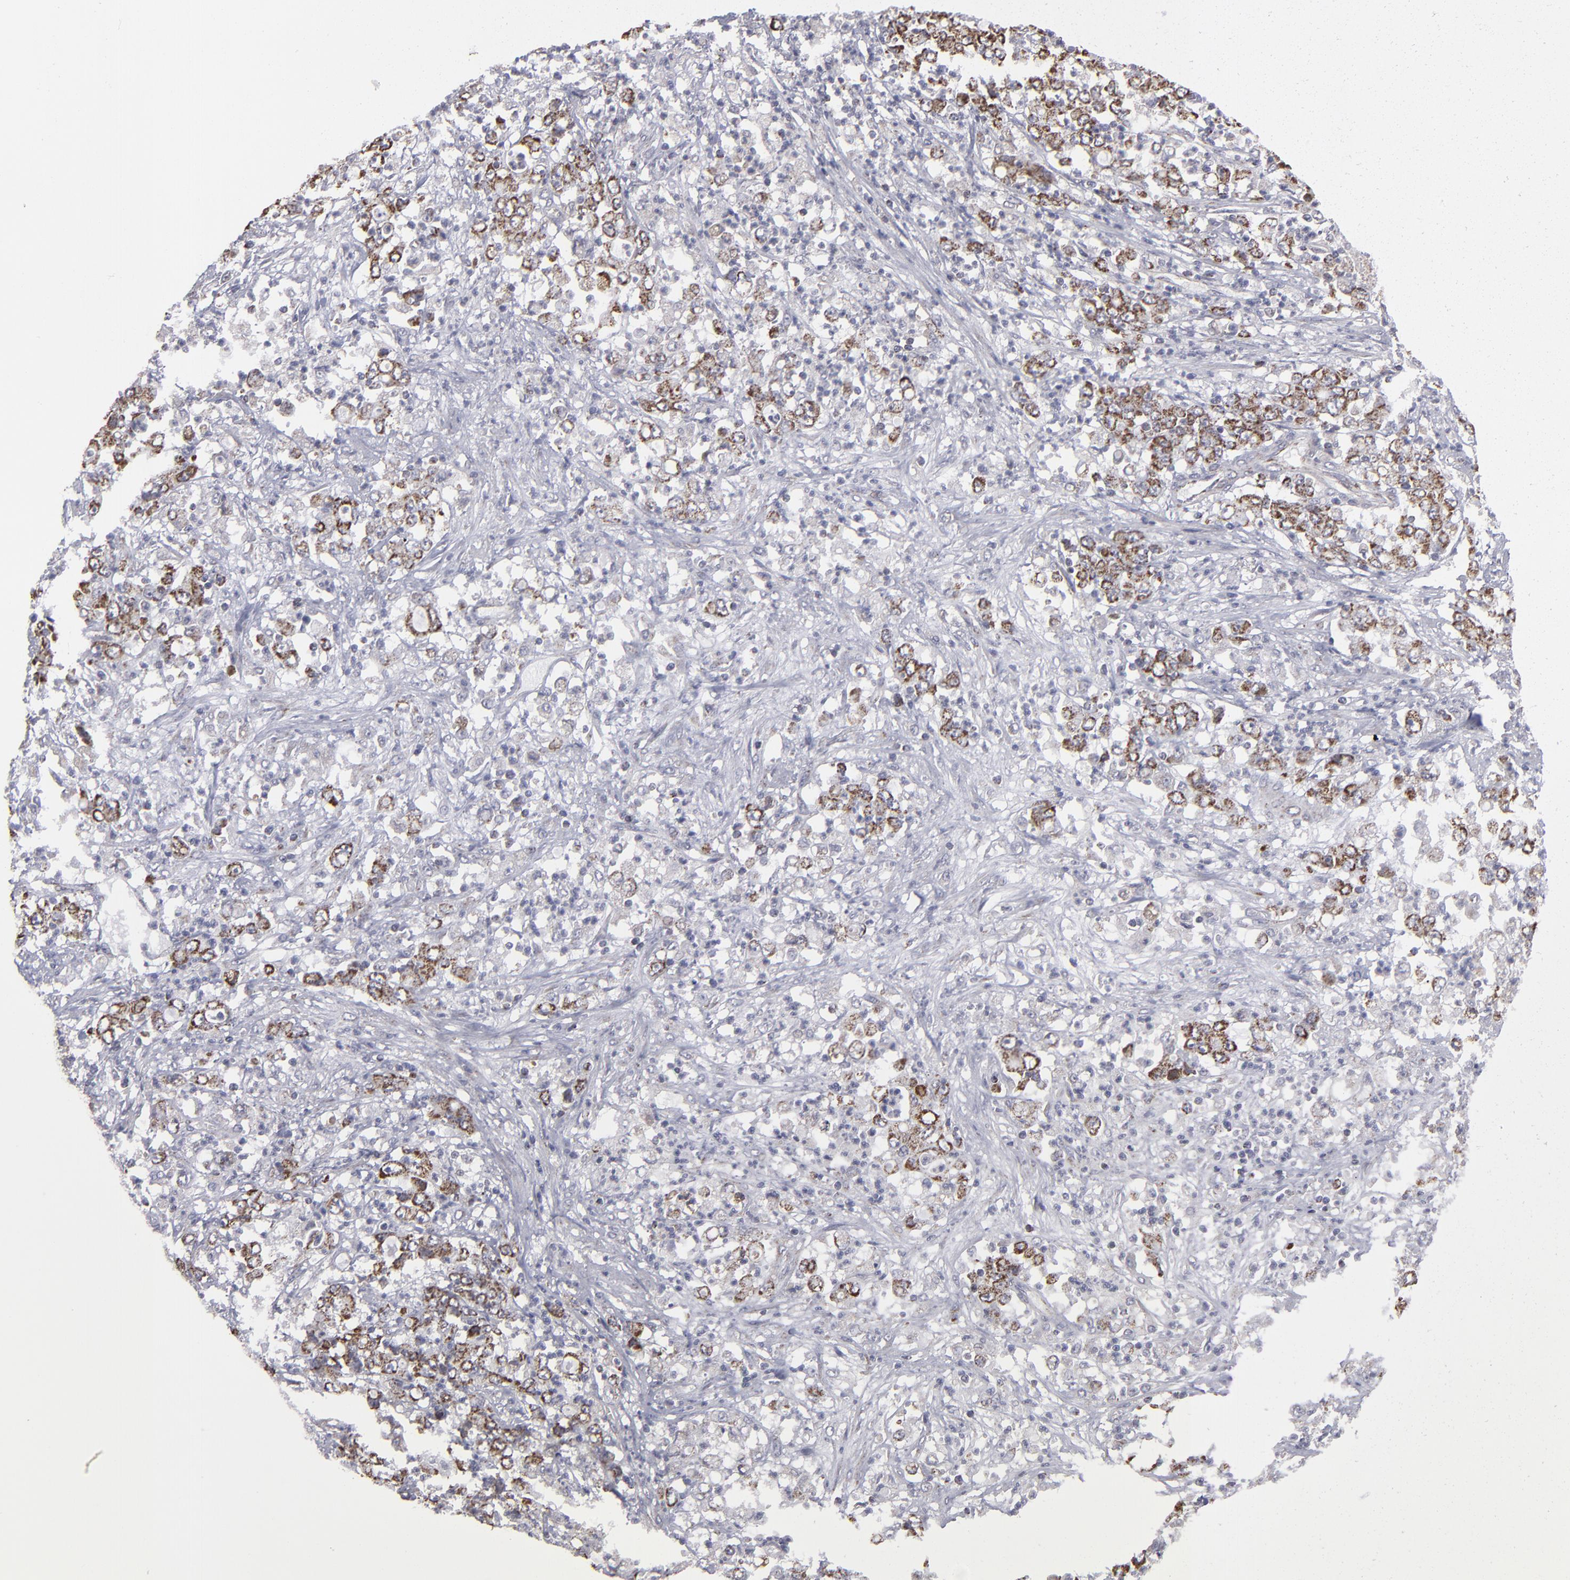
{"staining": {"intensity": "strong", "quantity": ">75%", "location": "cytoplasmic/membranous"}, "tissue": "stomach cancer", "cell_type": "Tumor cells", "image_type": "cancer", "snomed": [{"axis": "morphology", "description": "Adenocarcinoma, NOS"}, {"axis": "topography", "description": "Stomach, lower"}], "caption": "Immunohistochemical staining of stomach adenocarcinoma reveals high levels of strong cytoplasmic/membranous staining in about >75% of tumor cells.", "gene": "MYOM2", "patient": {"sex": "female", "age": 71}}